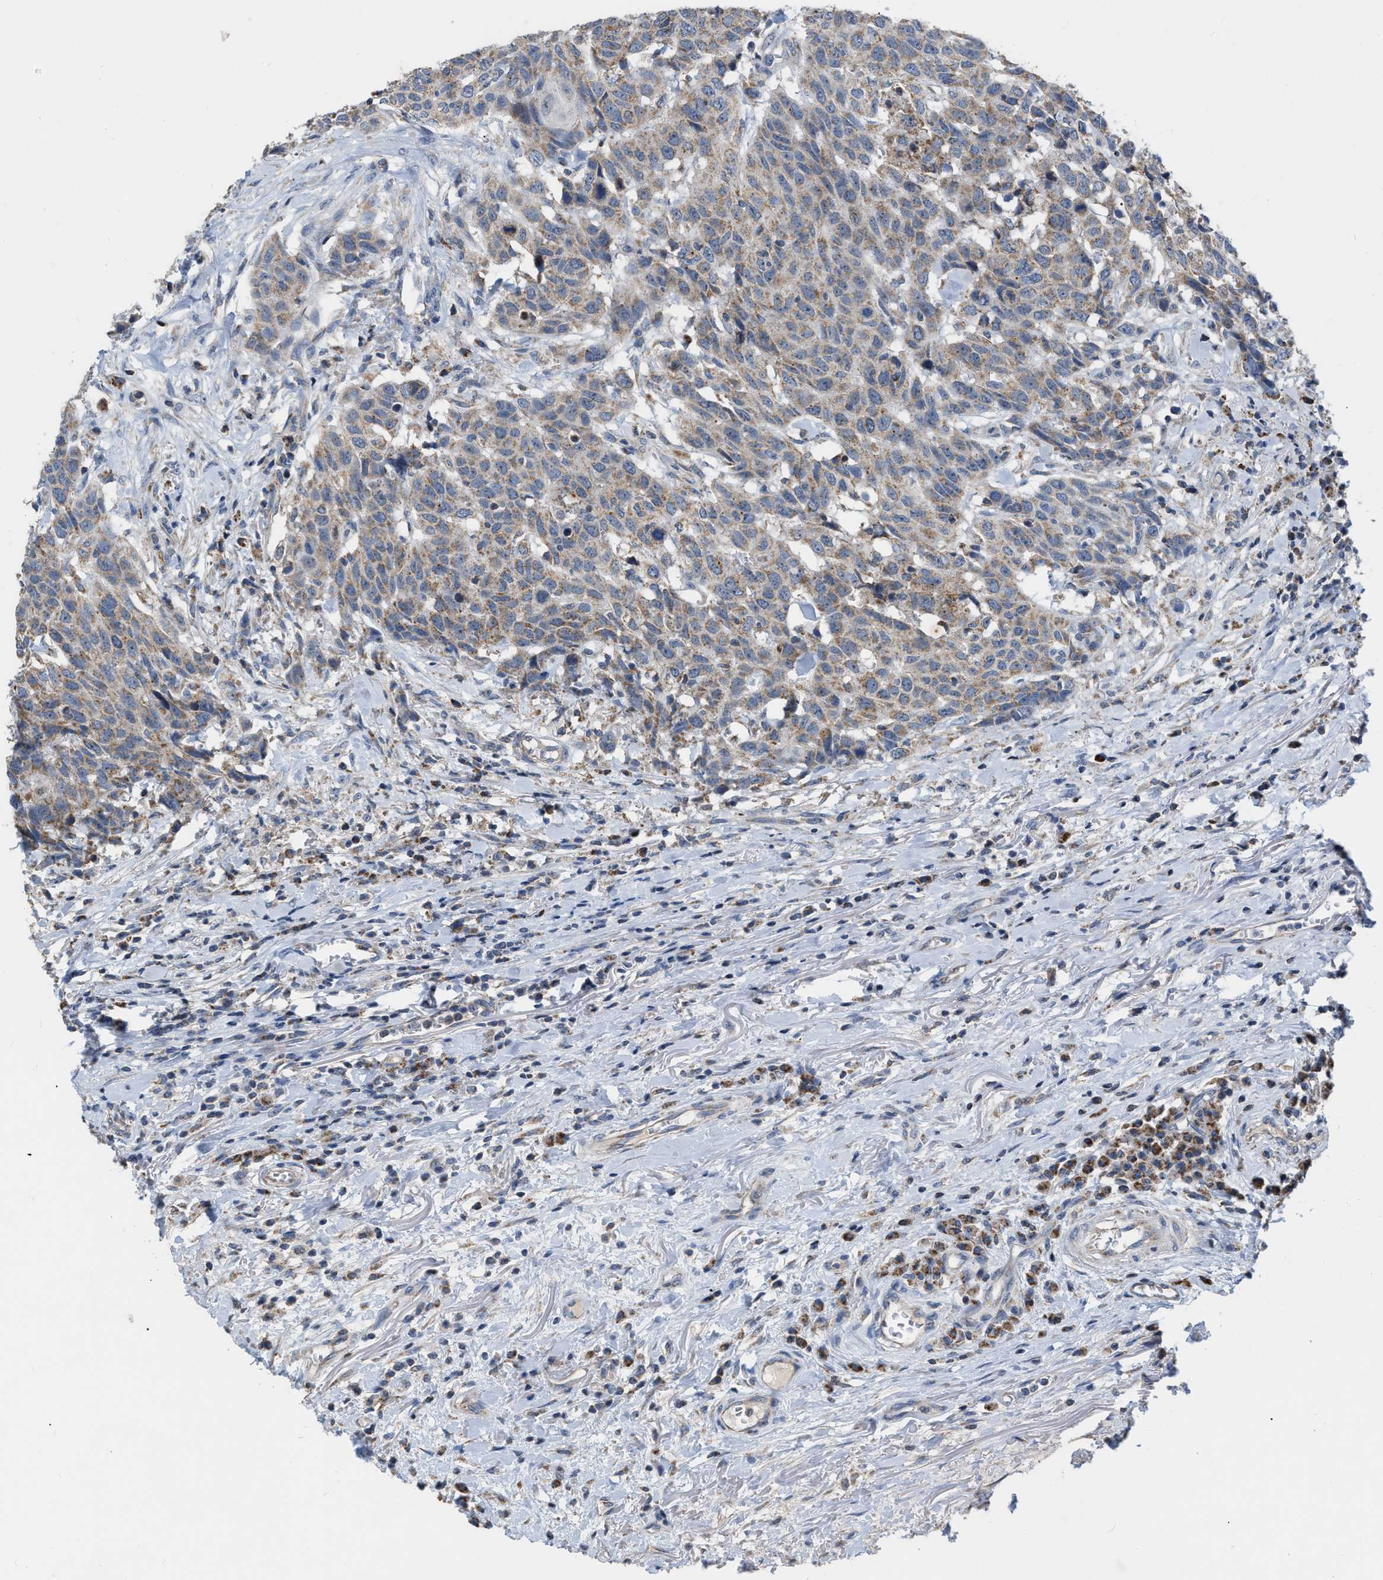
{"staining": {"intensity": "weak", "quantity": "25%-75%", "location": "cytoplasmic/membranous"}, "tissue": "head and neck cancer", "cell_type": "Tumor cells", "image_type": "cancer", "snomed": [{"axis": "morphology", "description": "Squamous cell carcinoma, NOS"}, {"axis": "topography", "description": "Head-Neck"}], "caption": "This image displays head and neck cancer (squamous cell carcinoma) stained with immunohistochemistry (IHC) to label a protein in brown. The cytoplasmic/membranous of tumor cells show weak positivity for the protein. Nuclei are counter-stained blue.", "gene": "DDX56", "patient": {"sex": "male", "age": 66}}